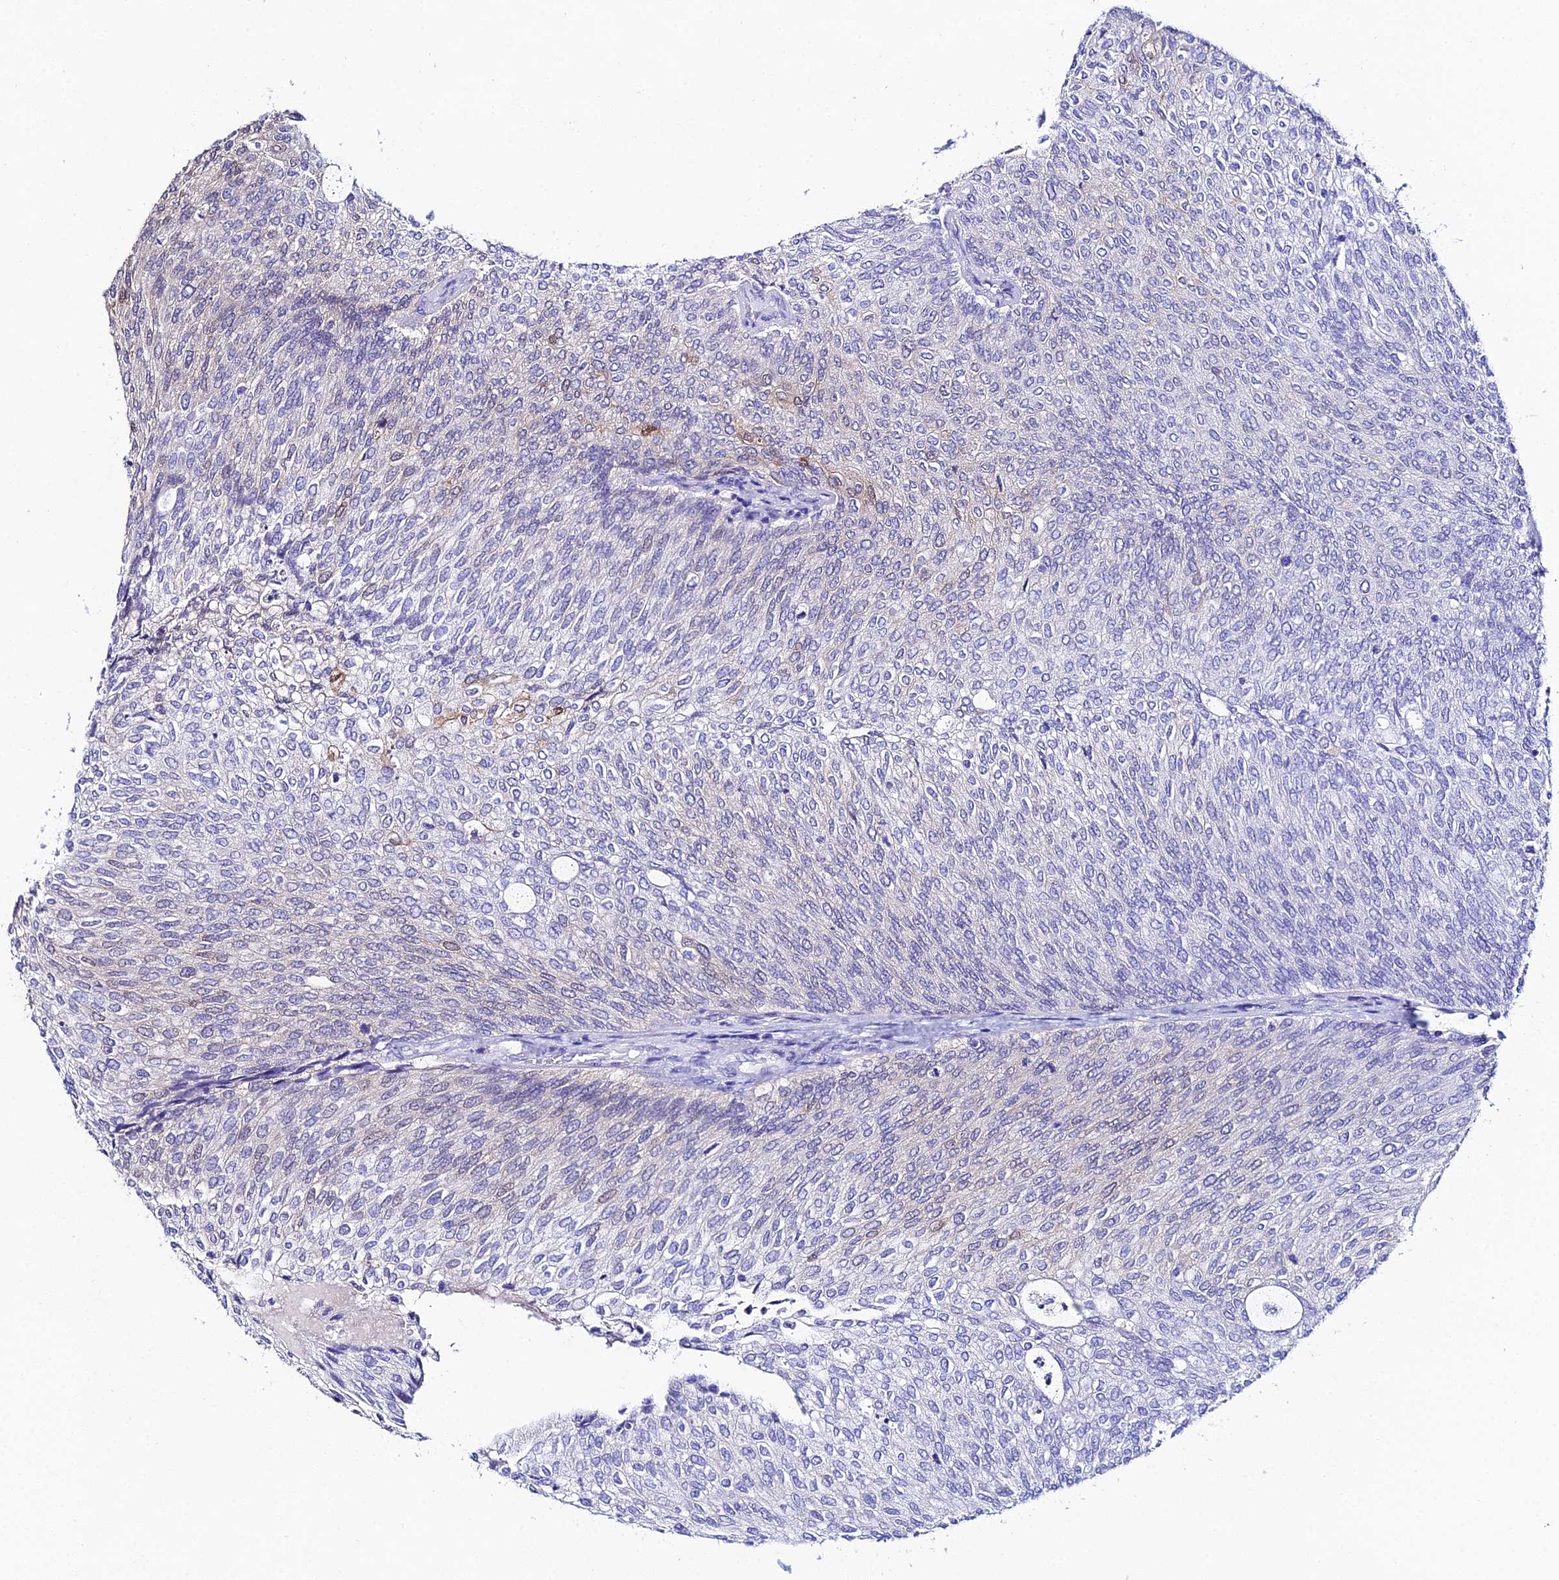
{"staining": {"intensity": "weak", "quantity": "<25%", "location": "nuclear"}, "tissue": "urothelial cancer", "cell_type": "Tumor cells", "image_type": "cancer", "snomed": [{"axis": "morphology", "description": "Urothelial carcinoma, Low grade"}, {"axis": "topography", "description": "Urinary bladder"}], "caption": "Tumor cells are negative for protein expression in human low-grade urothelial carcinoma.", "gene": "DDX19A", "patient": {"sex": "female", "age": 79}}